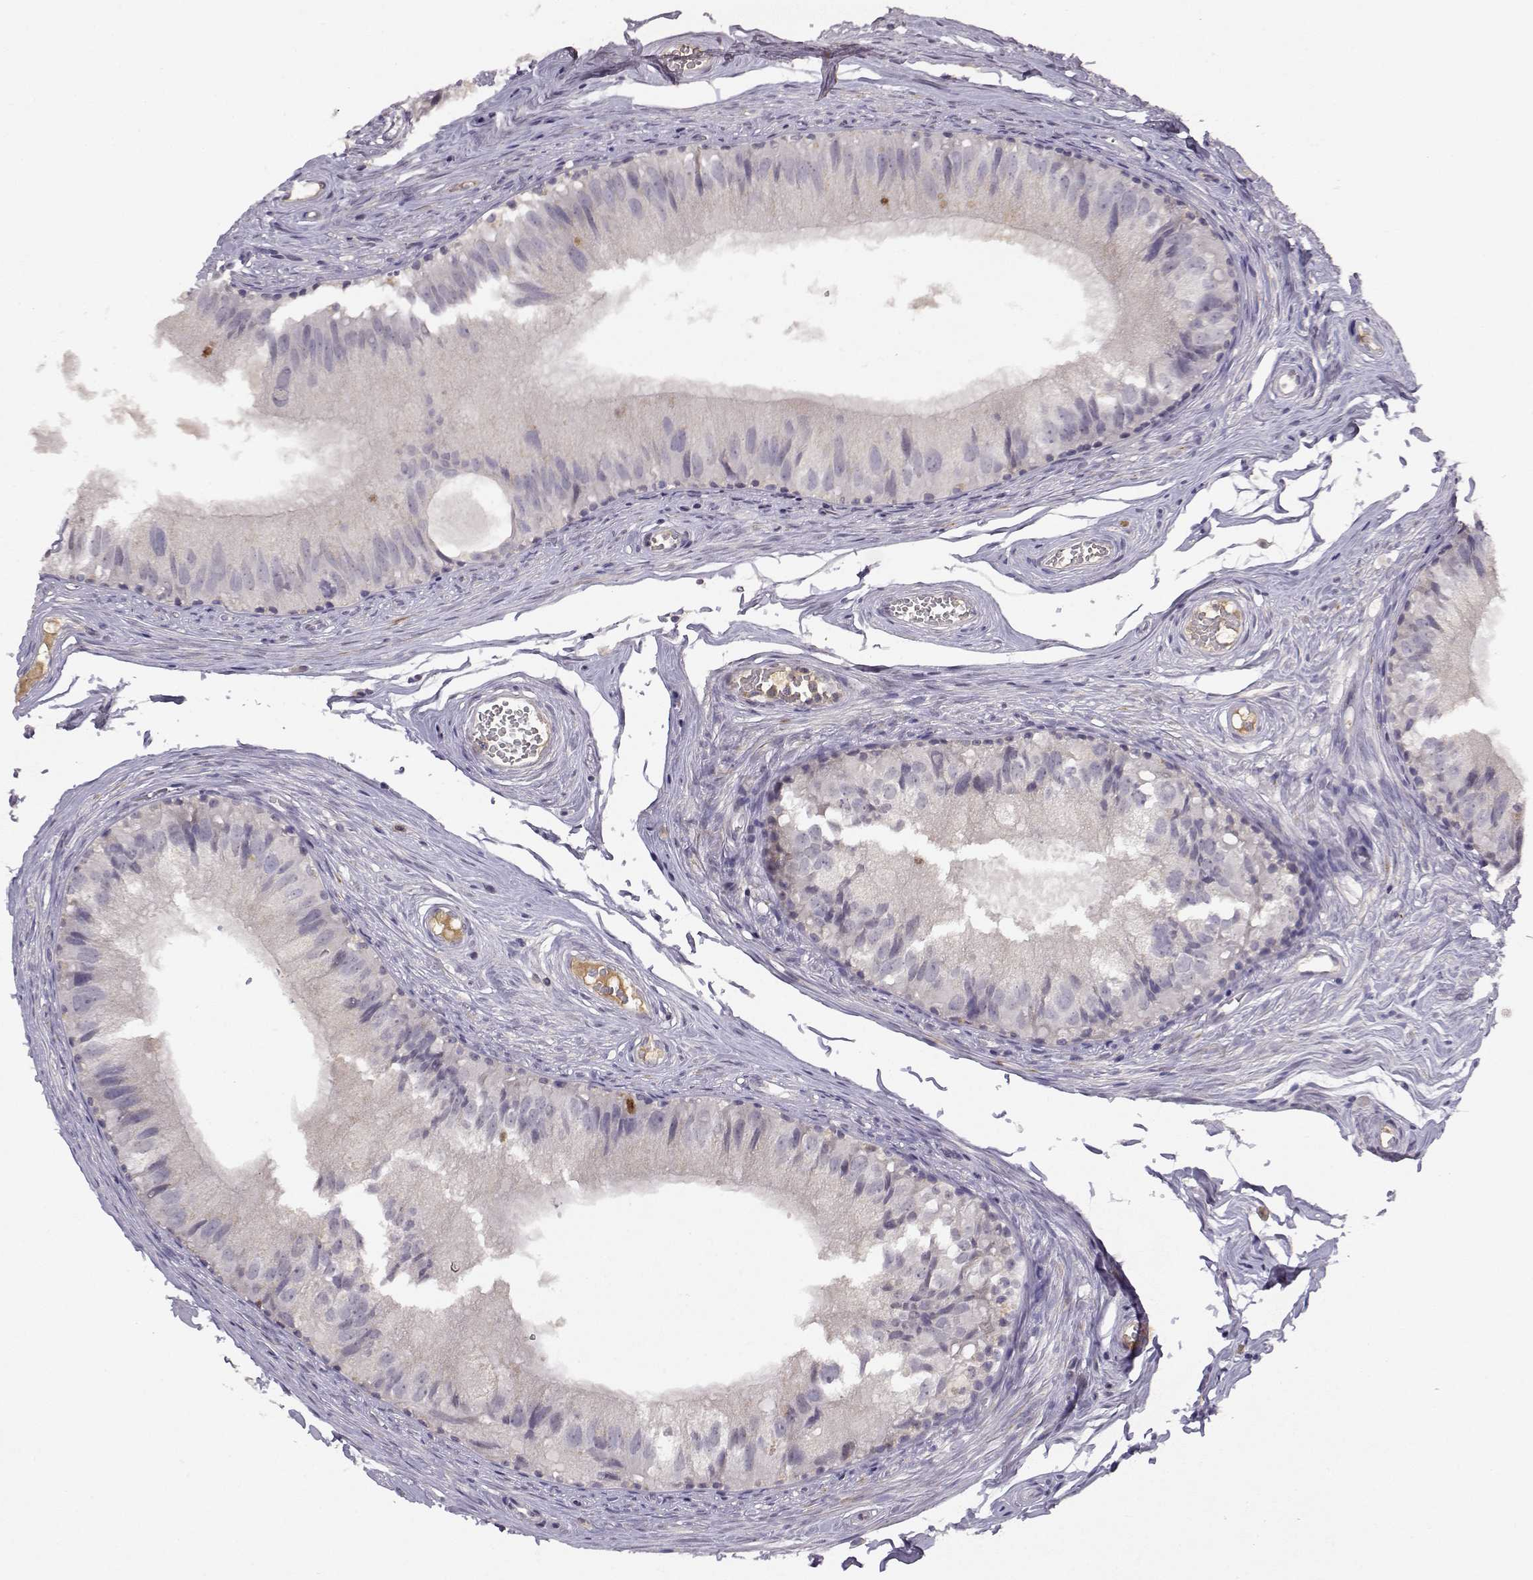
{"staining": {"intensity": "negative", "quantity": "none", "location": "none"}, "tissue": "epididymis", "cell_type": "Glandular cells", "image_type": "normal", "snomed": [{"axis": "morphology", "description": "Normal tissue, NOS"}, {"axis": "topography", "description": "Epididymis"}], "caption": "The photomicrograph exhibits no staining of glandular cells in unremarkable epididymis.", "gene": "TACR1", "patient": {"sex": "male", "age": 45}}